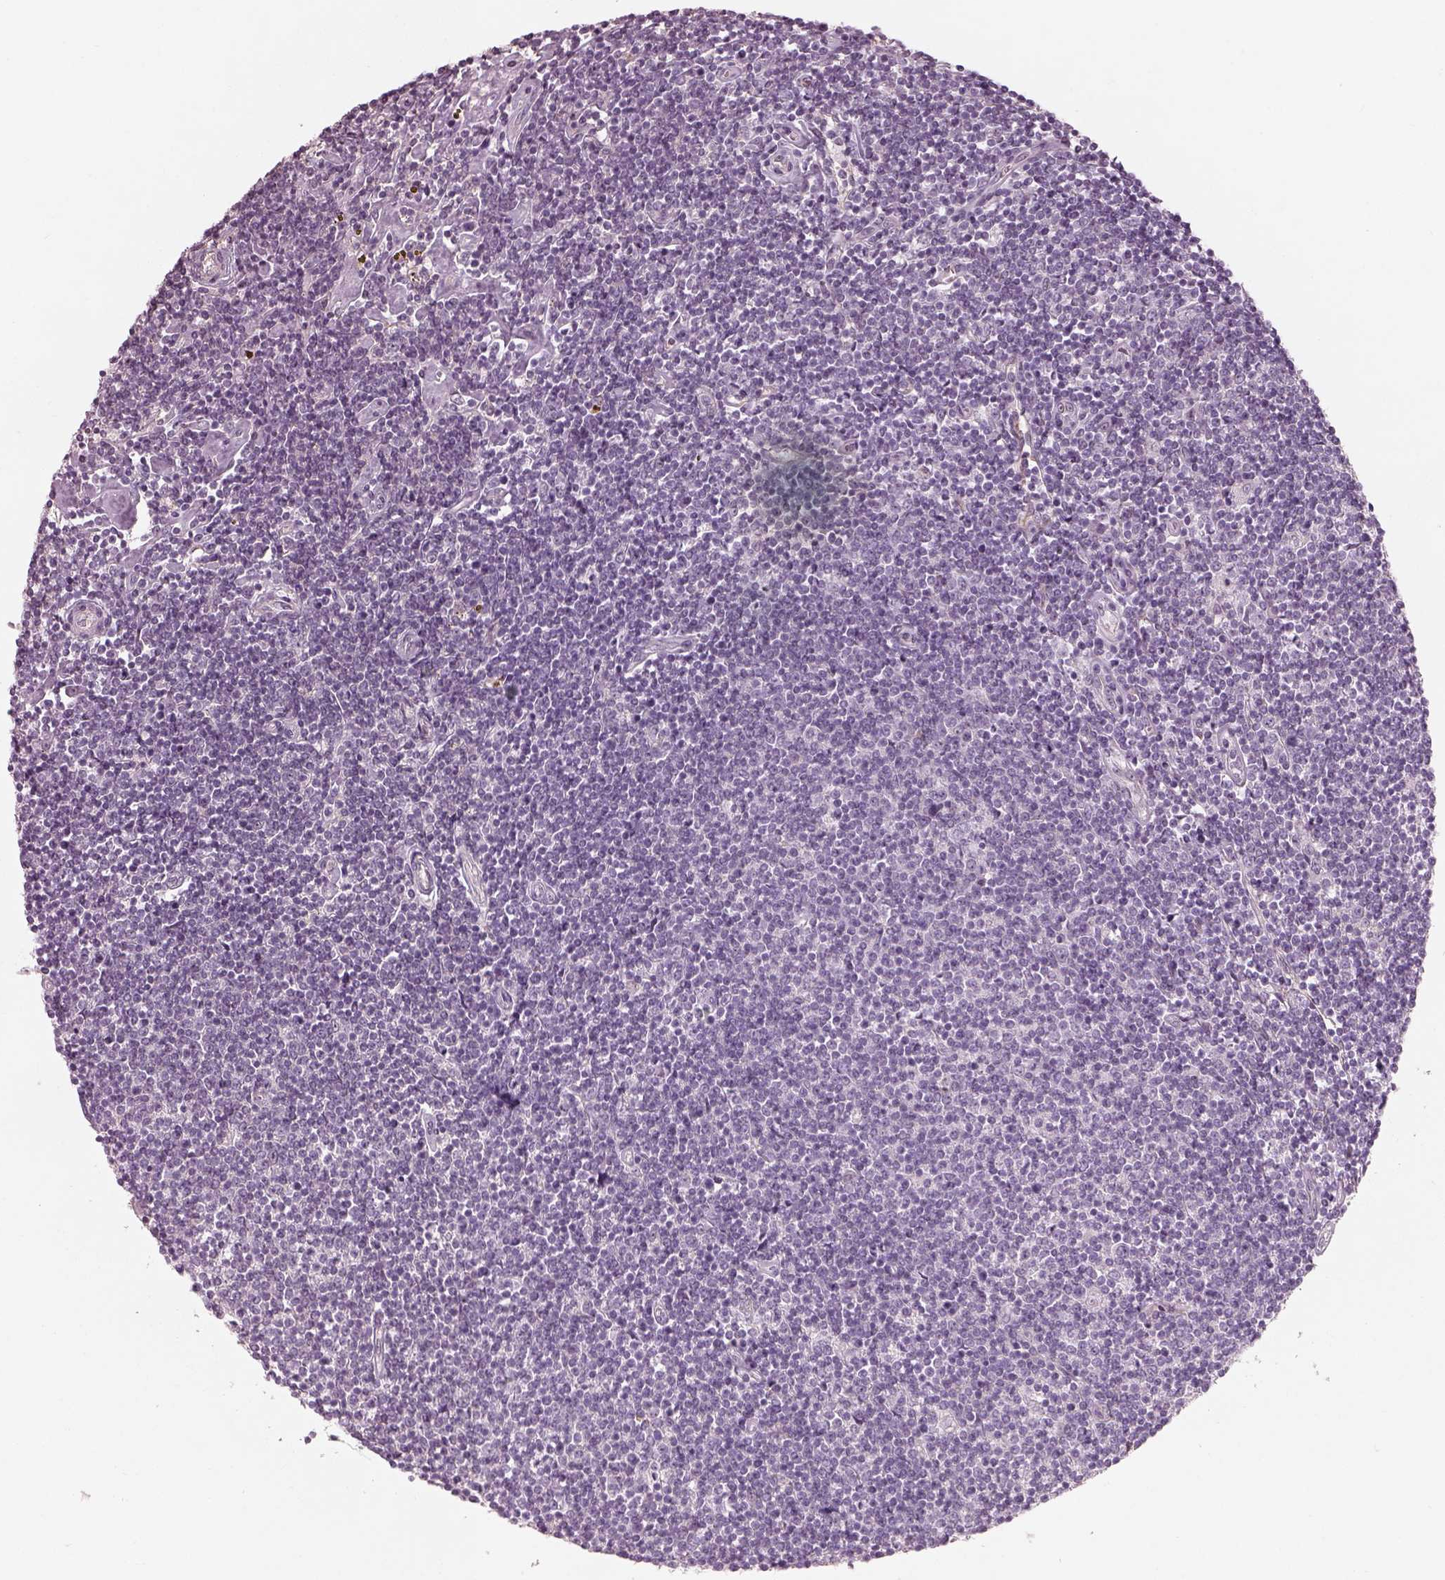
{"staining": {"intensity": "negative", "quantity": "none", "location": "none"}, "tissue": "lymphoma", "cell_type": "Tumor cells", "image_type": "cancer", "snomed": [{"axis": "morphology", "description": "Hodgkin's disease, NOS"}, {"axis": "topography", "description": "Lymph node"}], "caption": "The immunohistochemistry photomicrograph has no significant expression in tumor cells of Hodgkin's disease tissue.", "gene": "CDS1", "patient": {"sex": "male", "age": 40}}